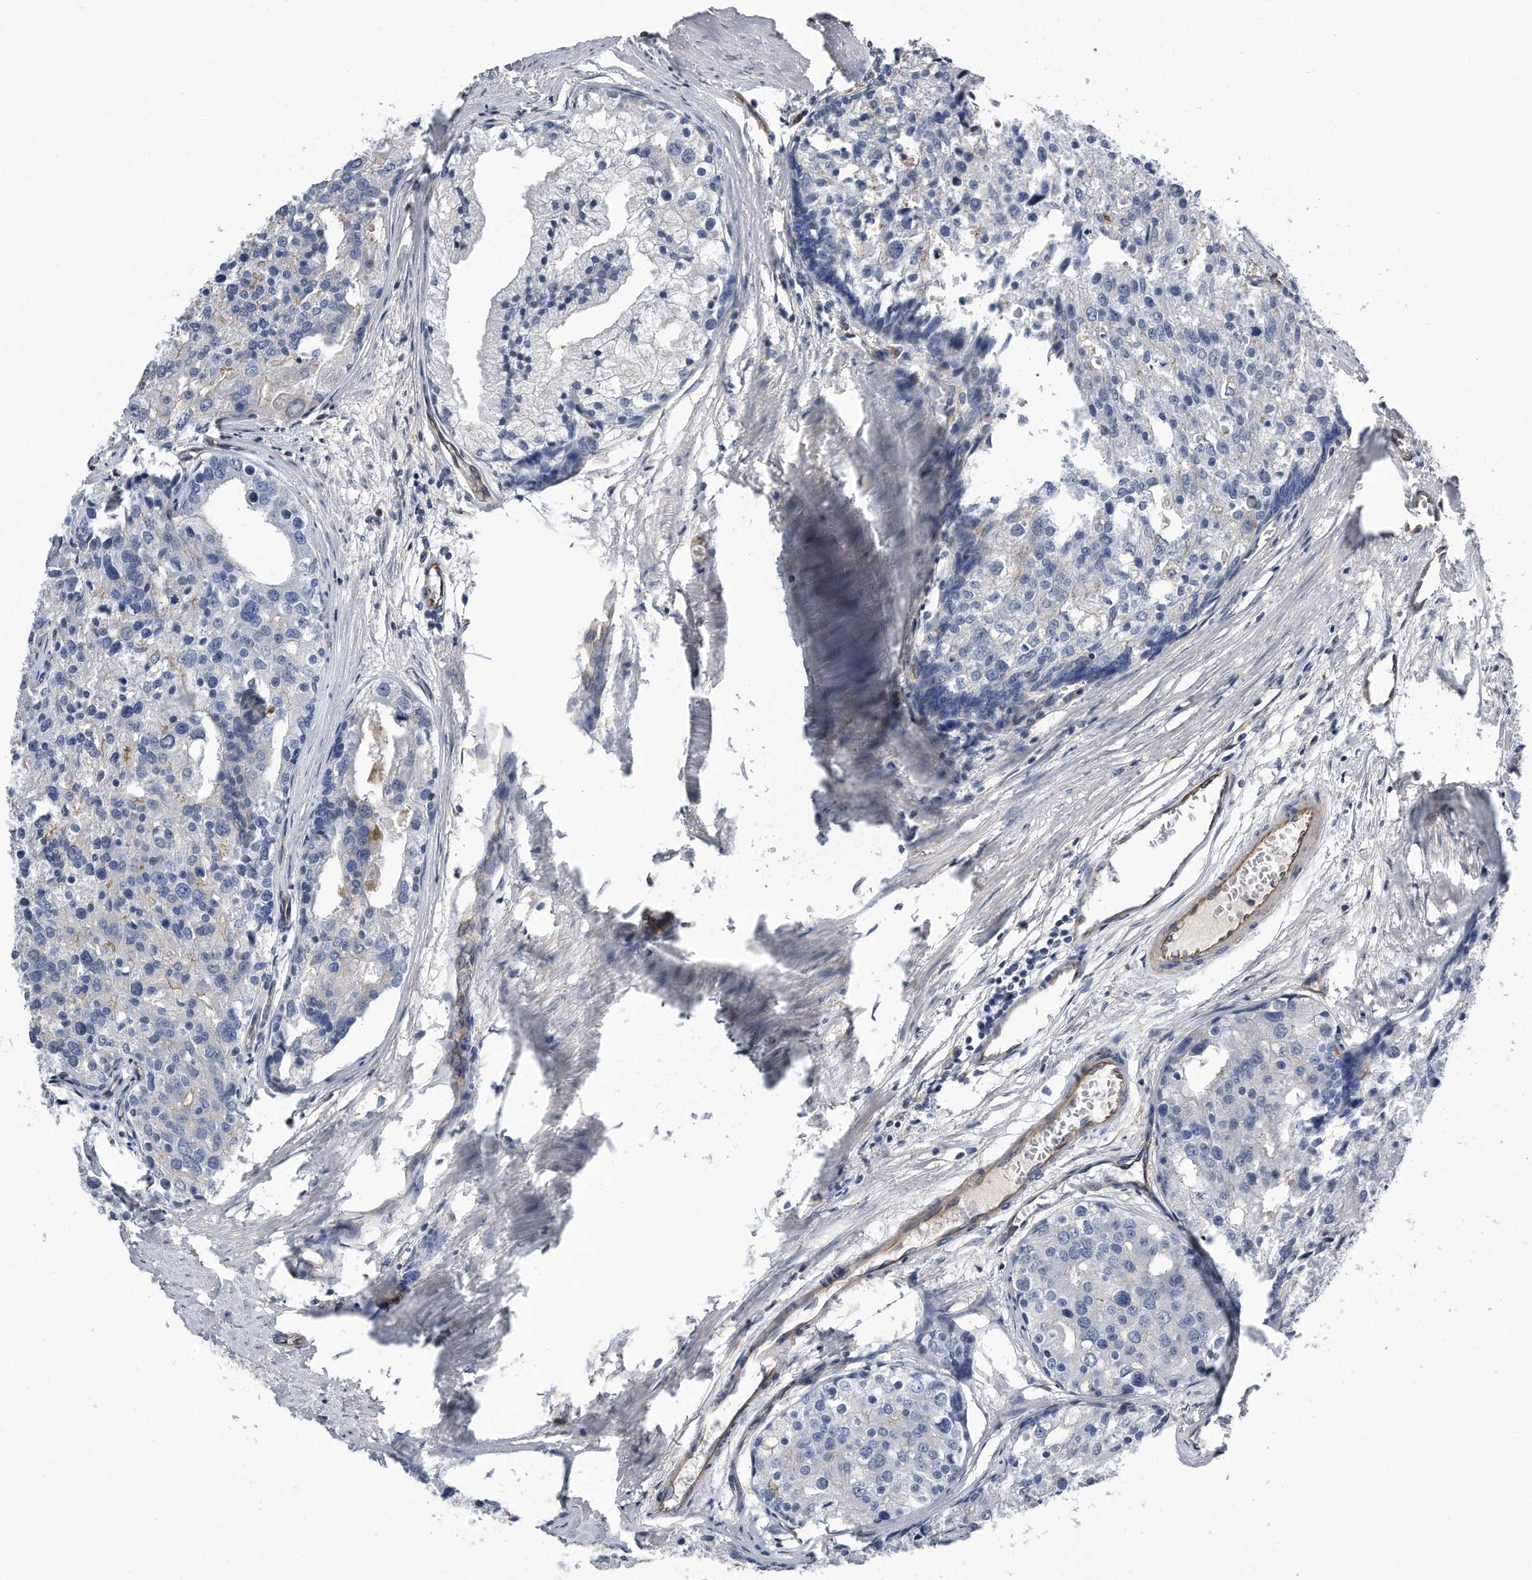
{"staining": {"intensity": "negative", "quantity": "none", "location": "none"}, "tissue": "prostate cancer", "cell_type": "Tumor cells", "image_type": "cancer", "snomed": [{"axis": "morphology", "description": "Adenocarcinoma, High grade"}, {"axis": "topography", "description": "Prostate"}], "caption": "The immunohistochemistry micrograph has no significant staining in tumor cells of prostate cancer (adenocarcinoma (high-grade)) tissue. The staining was performed using DAB (3,3'-diaminobenzidine) to visualize the protein expression in brown, while the nuclei were stained in blue with hematoxylin (Magnification: 20x).", "gene": "GPC1", "patient": {"sex": "male", "age": 50}}